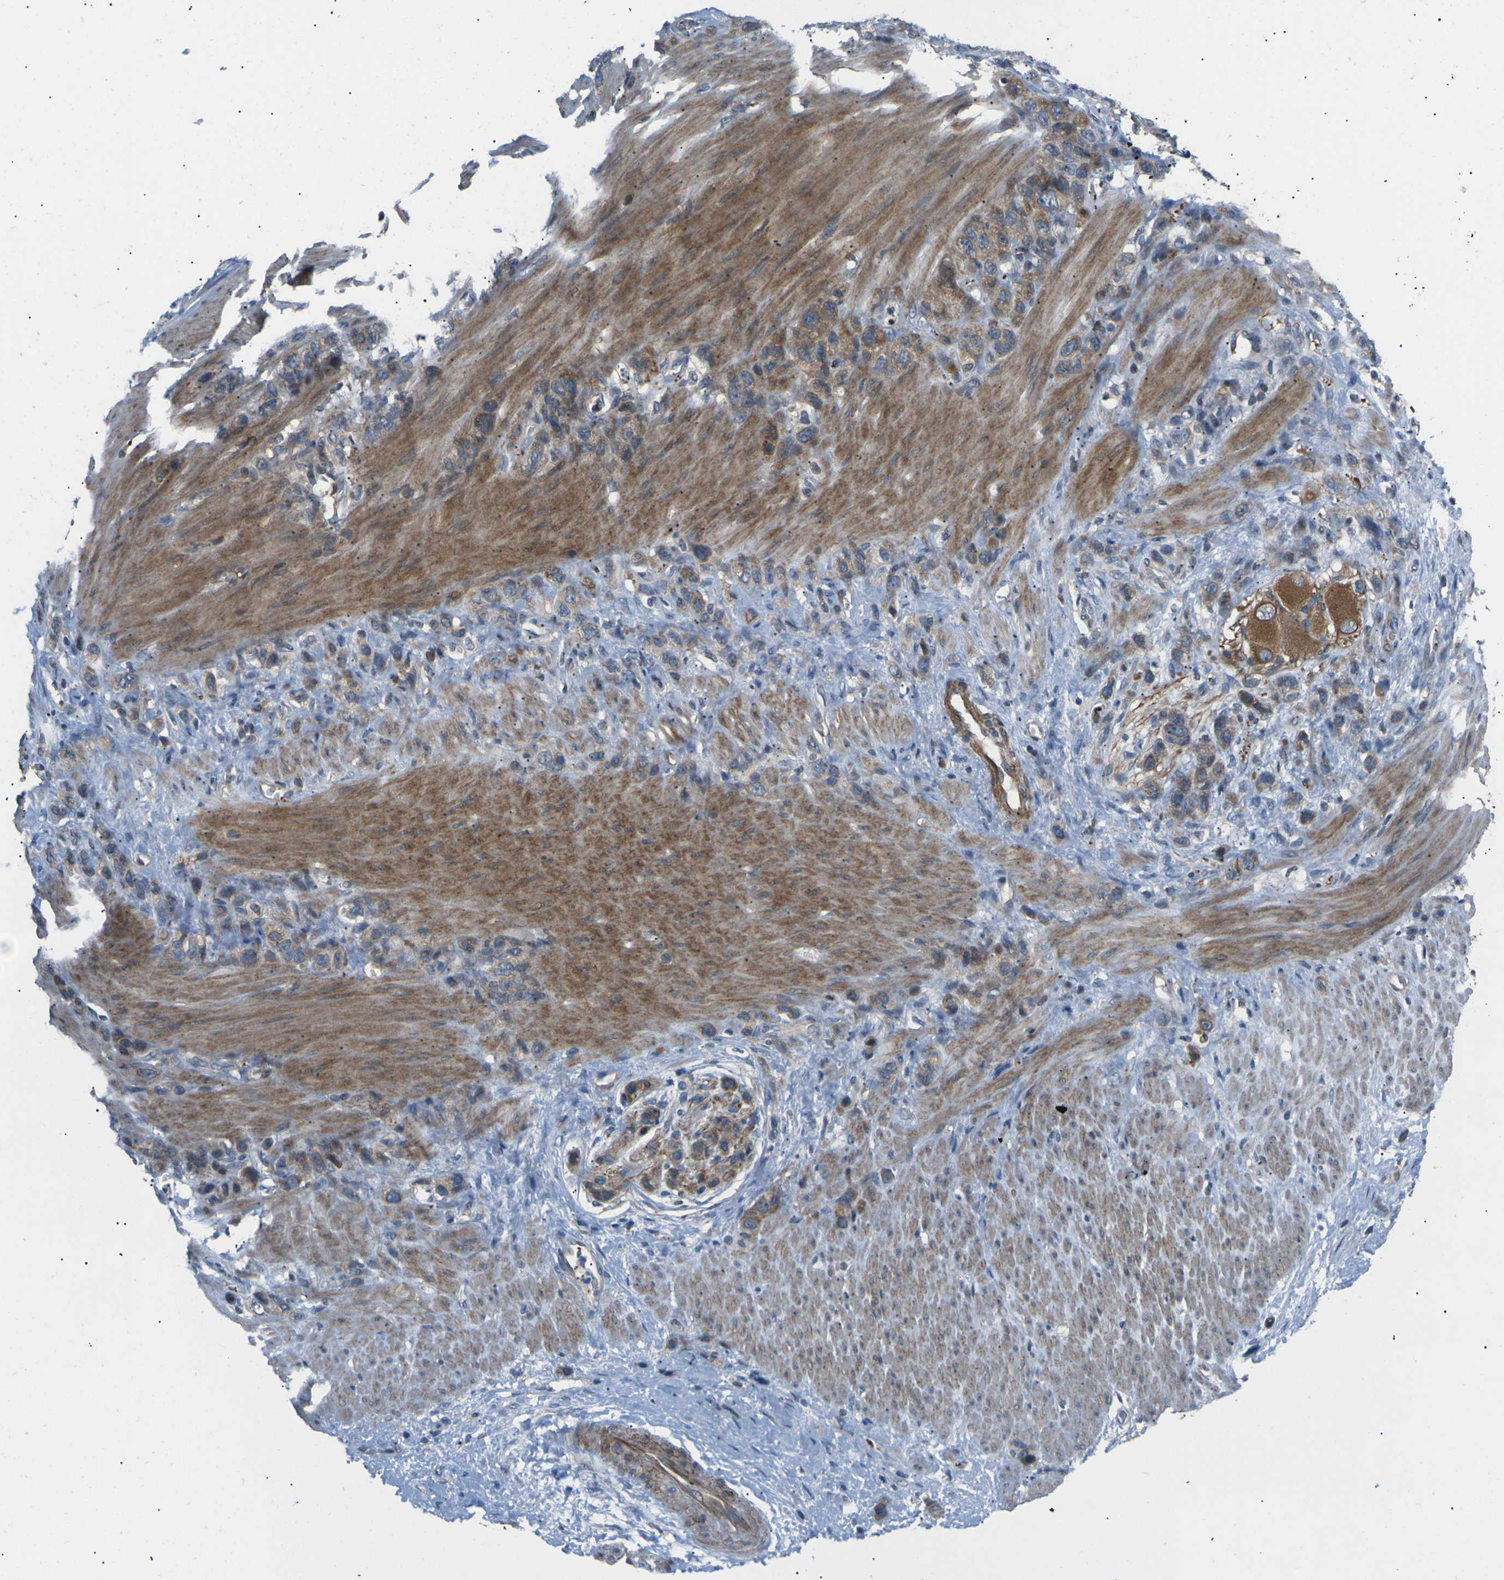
{"staining": {"intensity": "moderate", "quantity": ">75%", "location": "cytoplasmic/membranous"}, "tissue": "stomach cancer", "cell_type": "Tumor cells", "image_type": "cancer", "snomed": [{"axis": "morphology", "description": "Adenocarcinoma, NOS"}, {"axis": "morphology", "description": "Adenocarcinoma, High grade"}, {"axis": "topography", "description": "Stomach, upper"}, {"axis": "topography", "description": "Stomach, lower"}], "caption": "The immunohistochemical stain shows moderate cytoplasmic/membranous staining in tumor cells of stomach cancer tissue. The staining was performed using DAB (3,3'-diaminobenzidine), with brown indicating positive protein expression. Nuclei are stained blue with hematoxylin.", "gene": "RPS6KA3", "patient": {"sex": "female", "age": 65}}